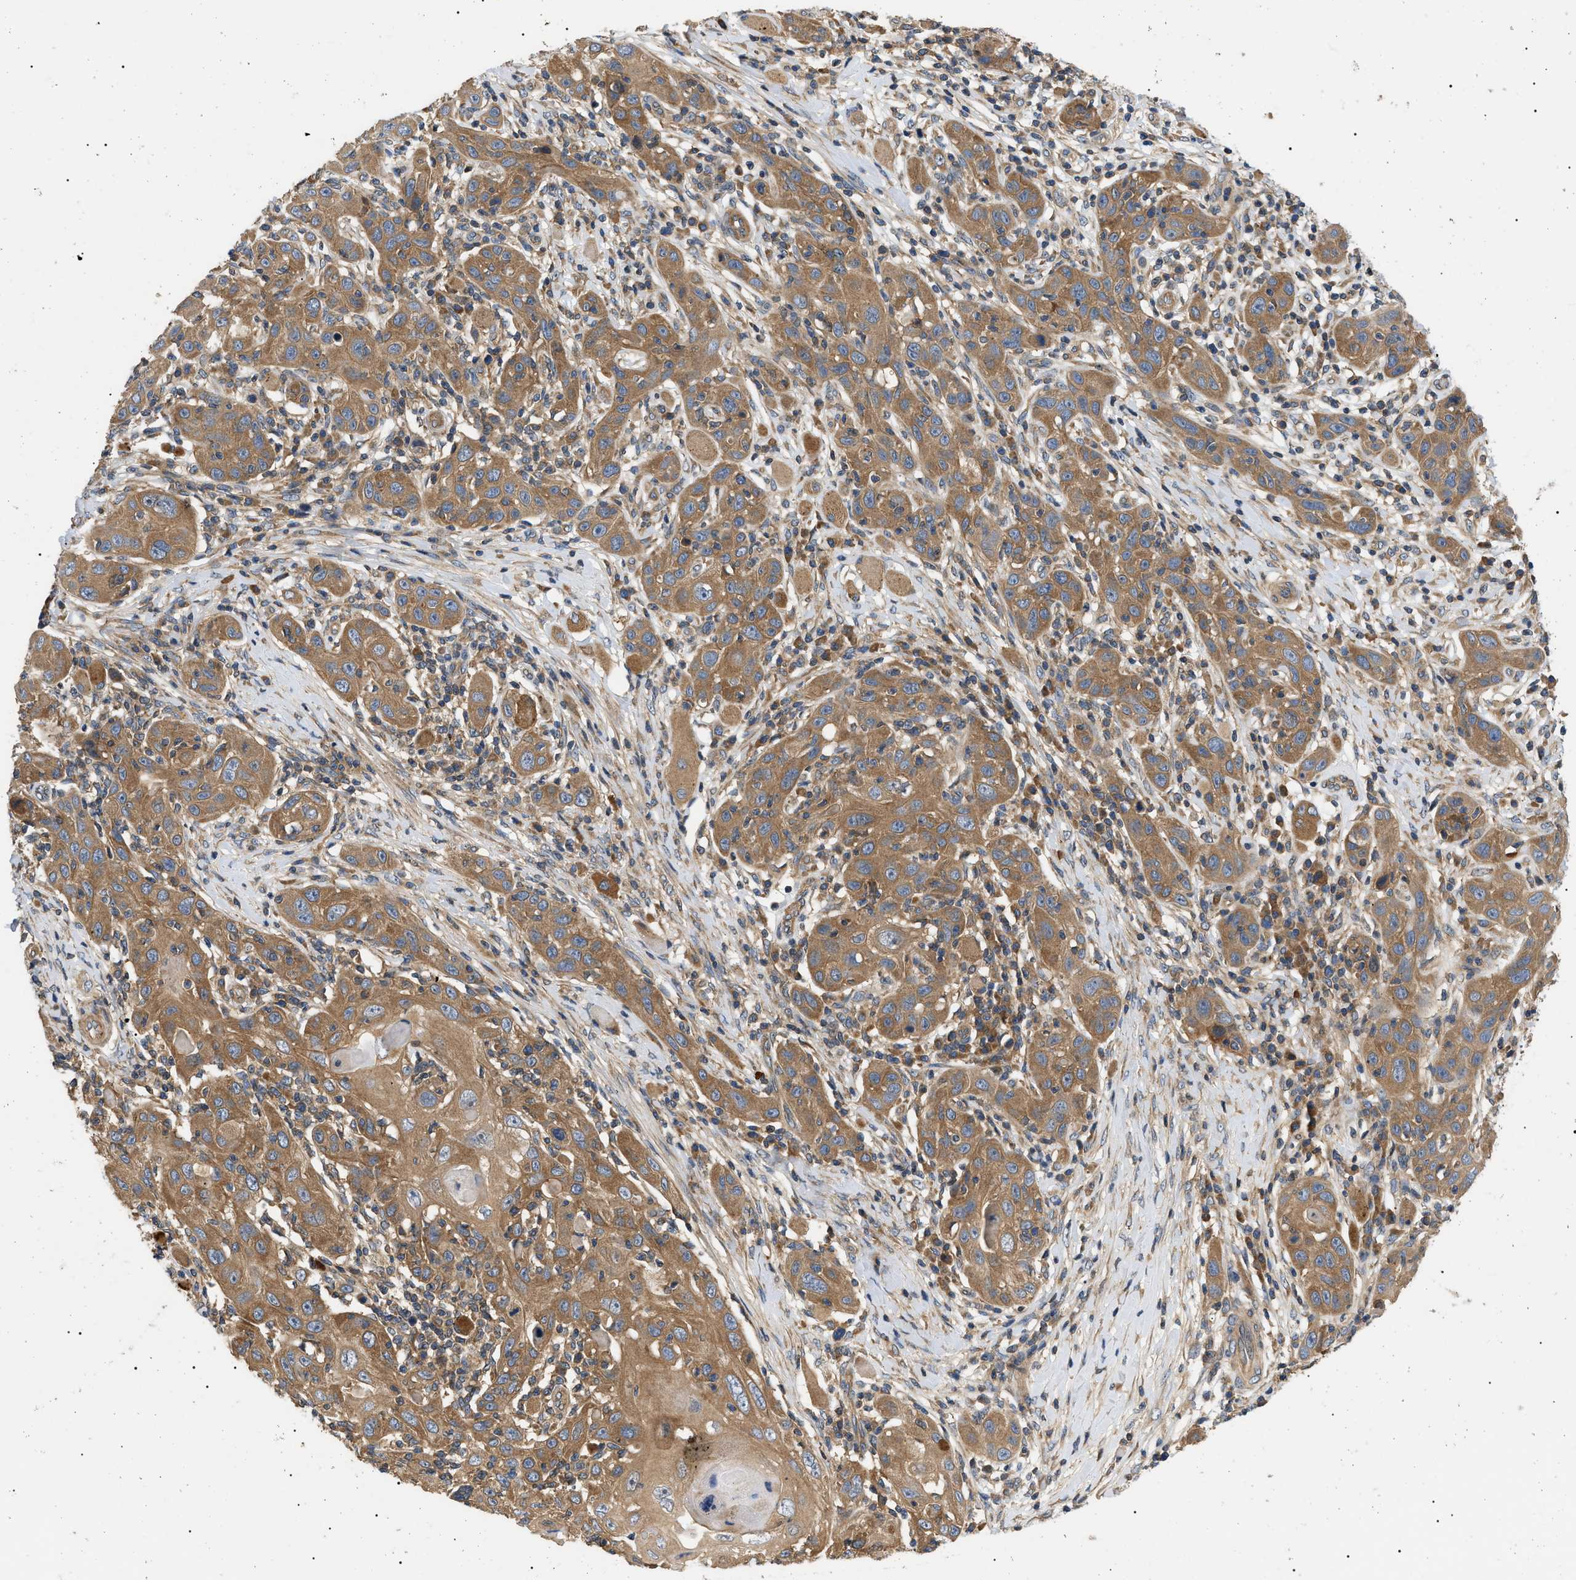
{"staining": {"intensity": "moderate", "quantity": ">75%", "location": "cytoplasmic/membranous"}, "tissue": "skin cancer", "cell_type": "Tumor cells", "image_type": "cancer", "snomed": [{"axis": "morphology", "description": "Squamous cell carcinoma, NOS"}, {"axis": "topography", "description": "Skin"}], "caption": "Immunohistochemical staining of human skin cancer (squamous cell carcinoma) exhibits moderate cytoplasmic/membranous protein positivity in about >75% of tumor cells.", "gene": "PPM1B", "patient": {"sex": "female", "age": 88}}